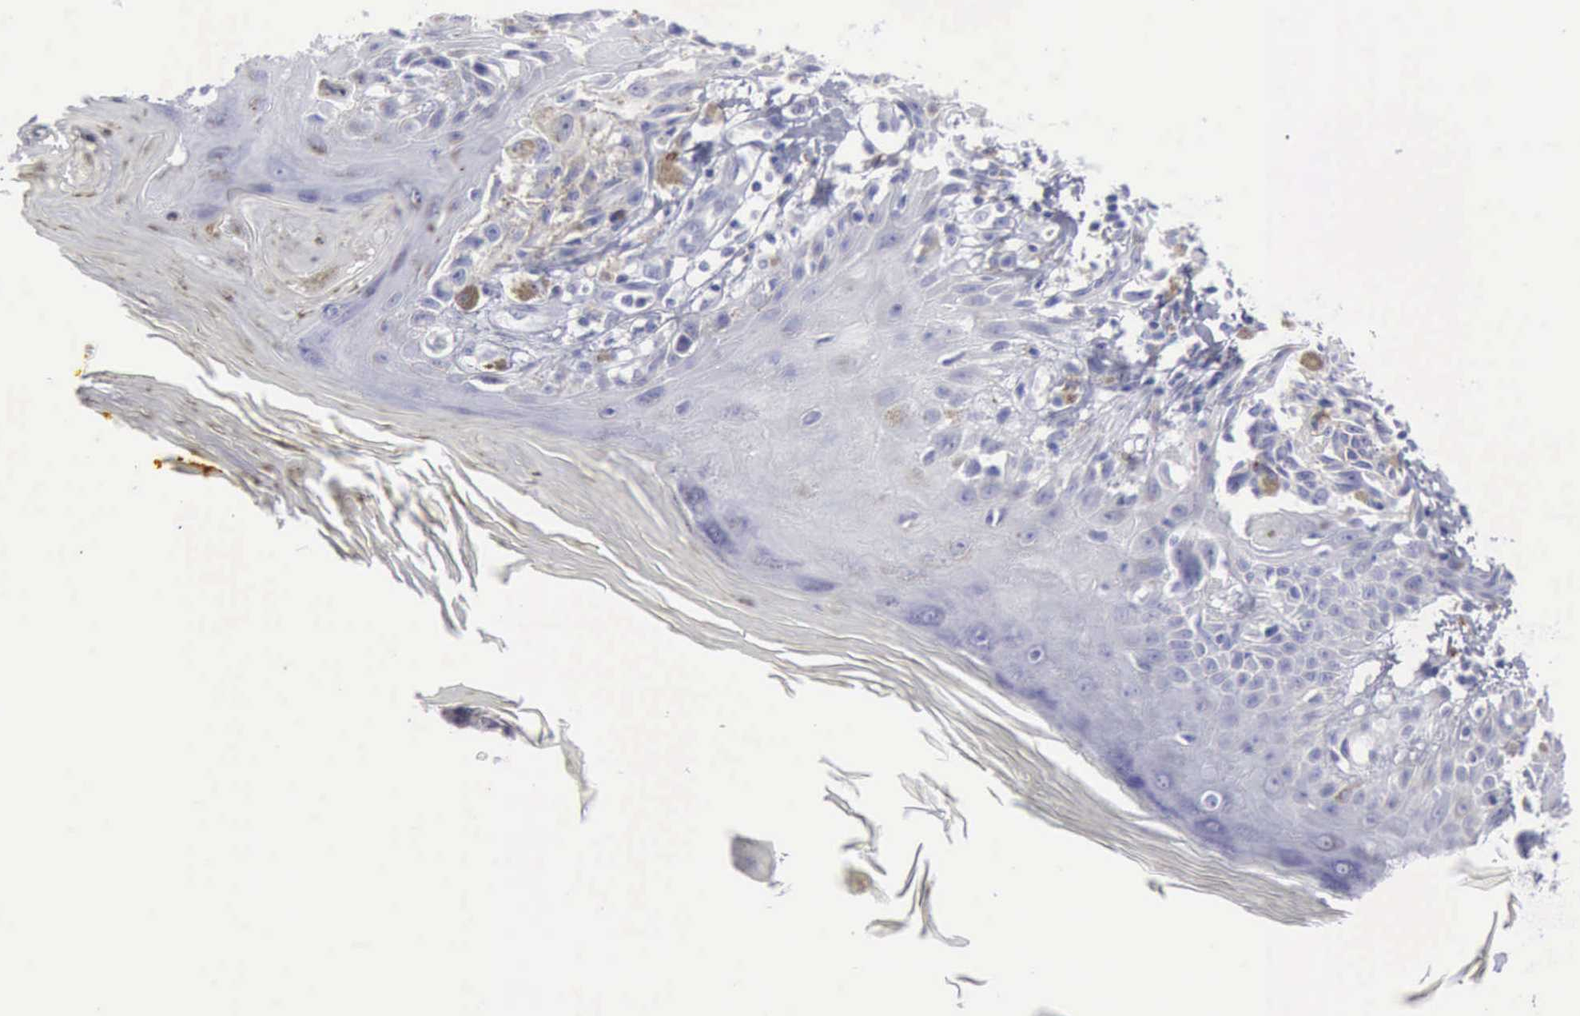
{"staining": {"intensity": "negative", "quantity": "none", "location": "none"}, "tissue": "melanoma", "cell_type": "Tumor cells", "image_type": "cancer", "snomed": [{"axis": "morphology", "description": "Malignant melanoma, NOS"}, {"axis": "topography", "description": "Skin"}], "caption": "There is no significant staining in tumor cells of malignant melanoma.", "gene": "NCAM1", "patient": {"sex": "female", "age": 77}}